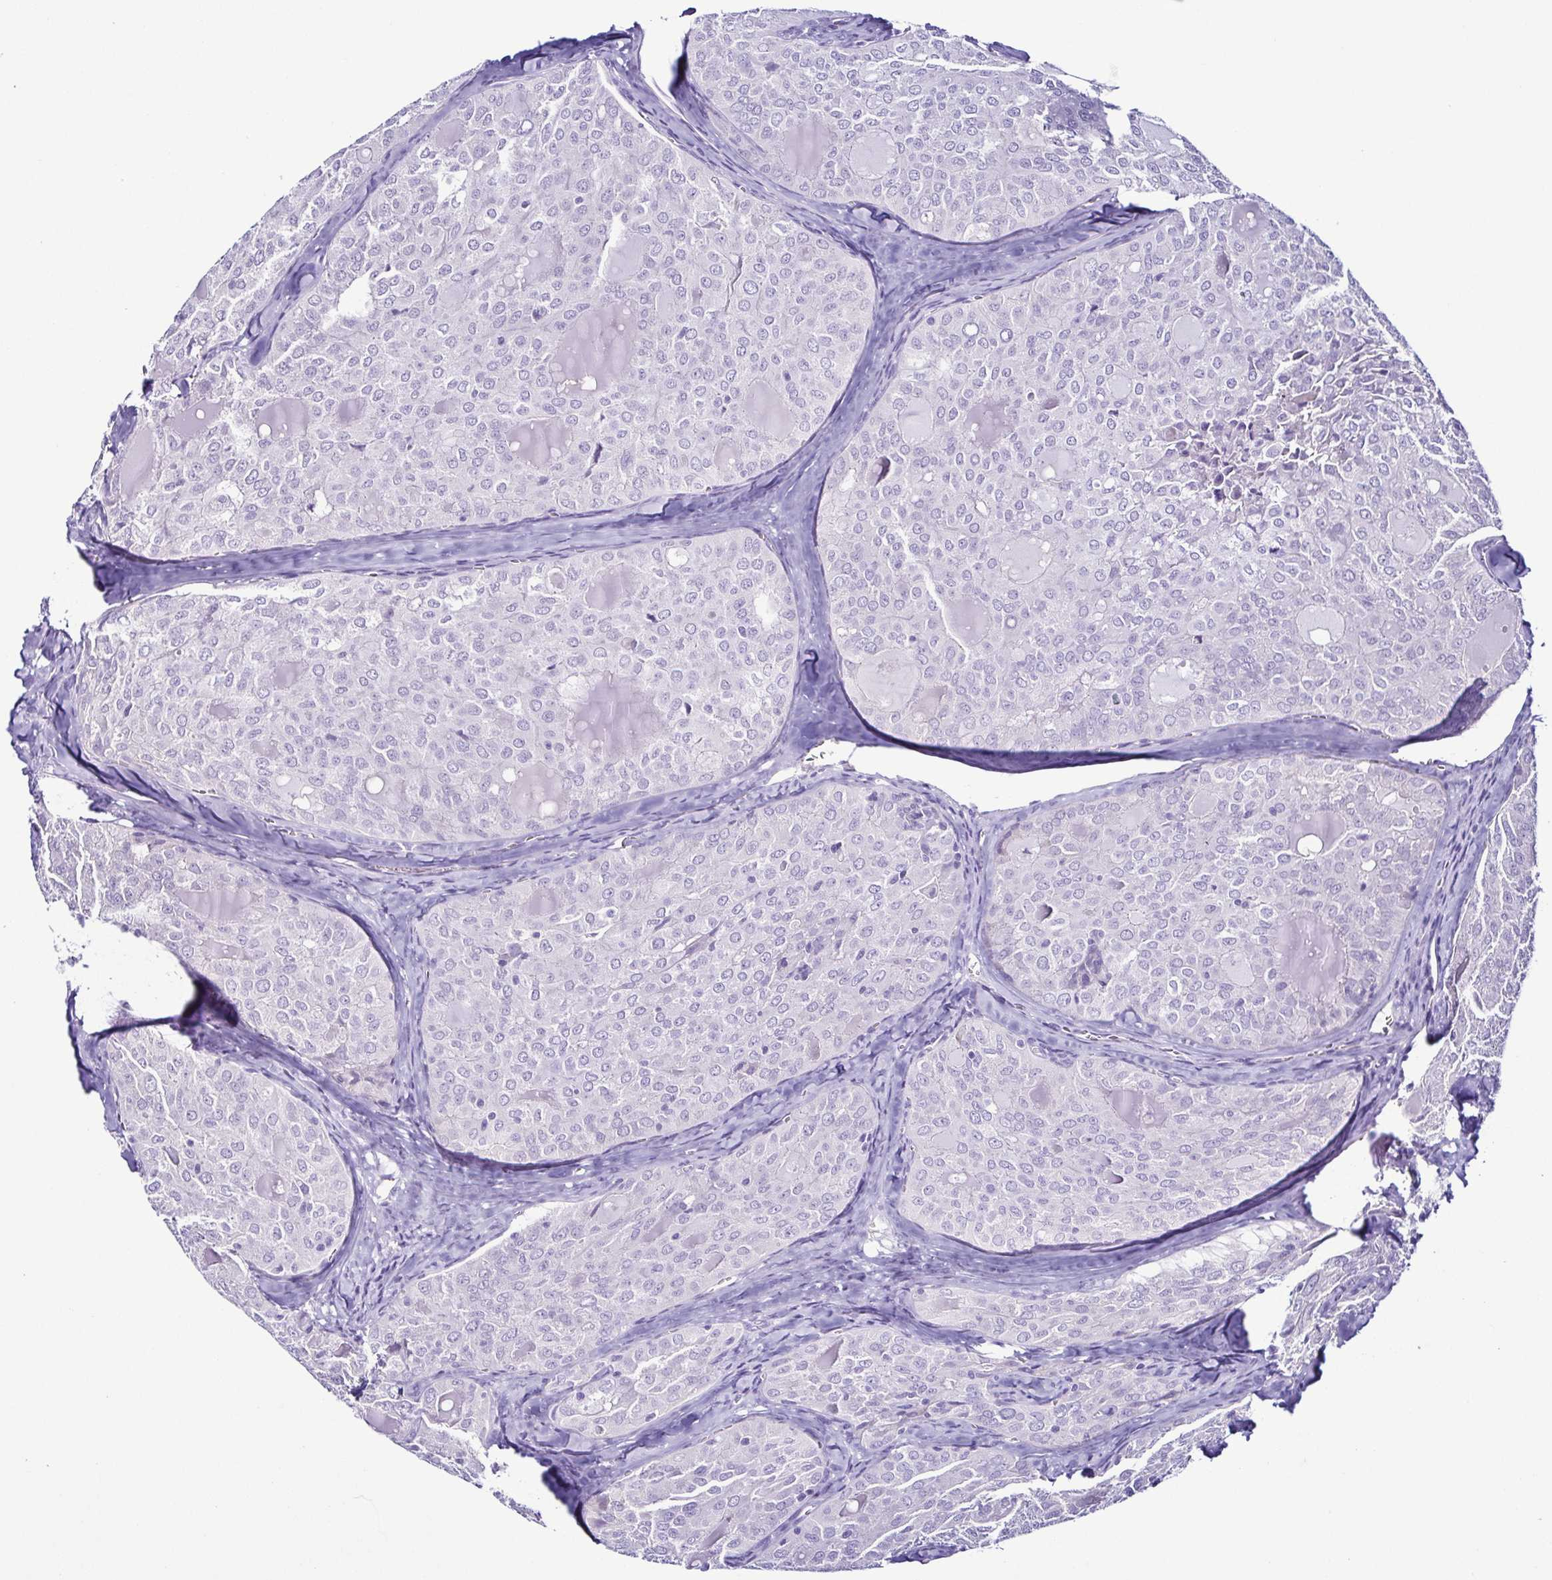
{"staining": {"intensity": "negative", "quantity": "none", "location": "none"}, "tissue": "thyroid cancer", "cell_type": "Tumor cells", "image_type": "cancer", "snomed": [{"axis": "morphology", "description": "Follicular adenoma carcinoma, NOS"}, {"axis": "topography", "description": "Thyroid gland"}], "caption": "Histopathology image shows no significant protein staining in tumor cells of thyroid follicular adenoma carcinoma.", "gene": "SRL", "patient": {"sex": "male", "age": 75}}